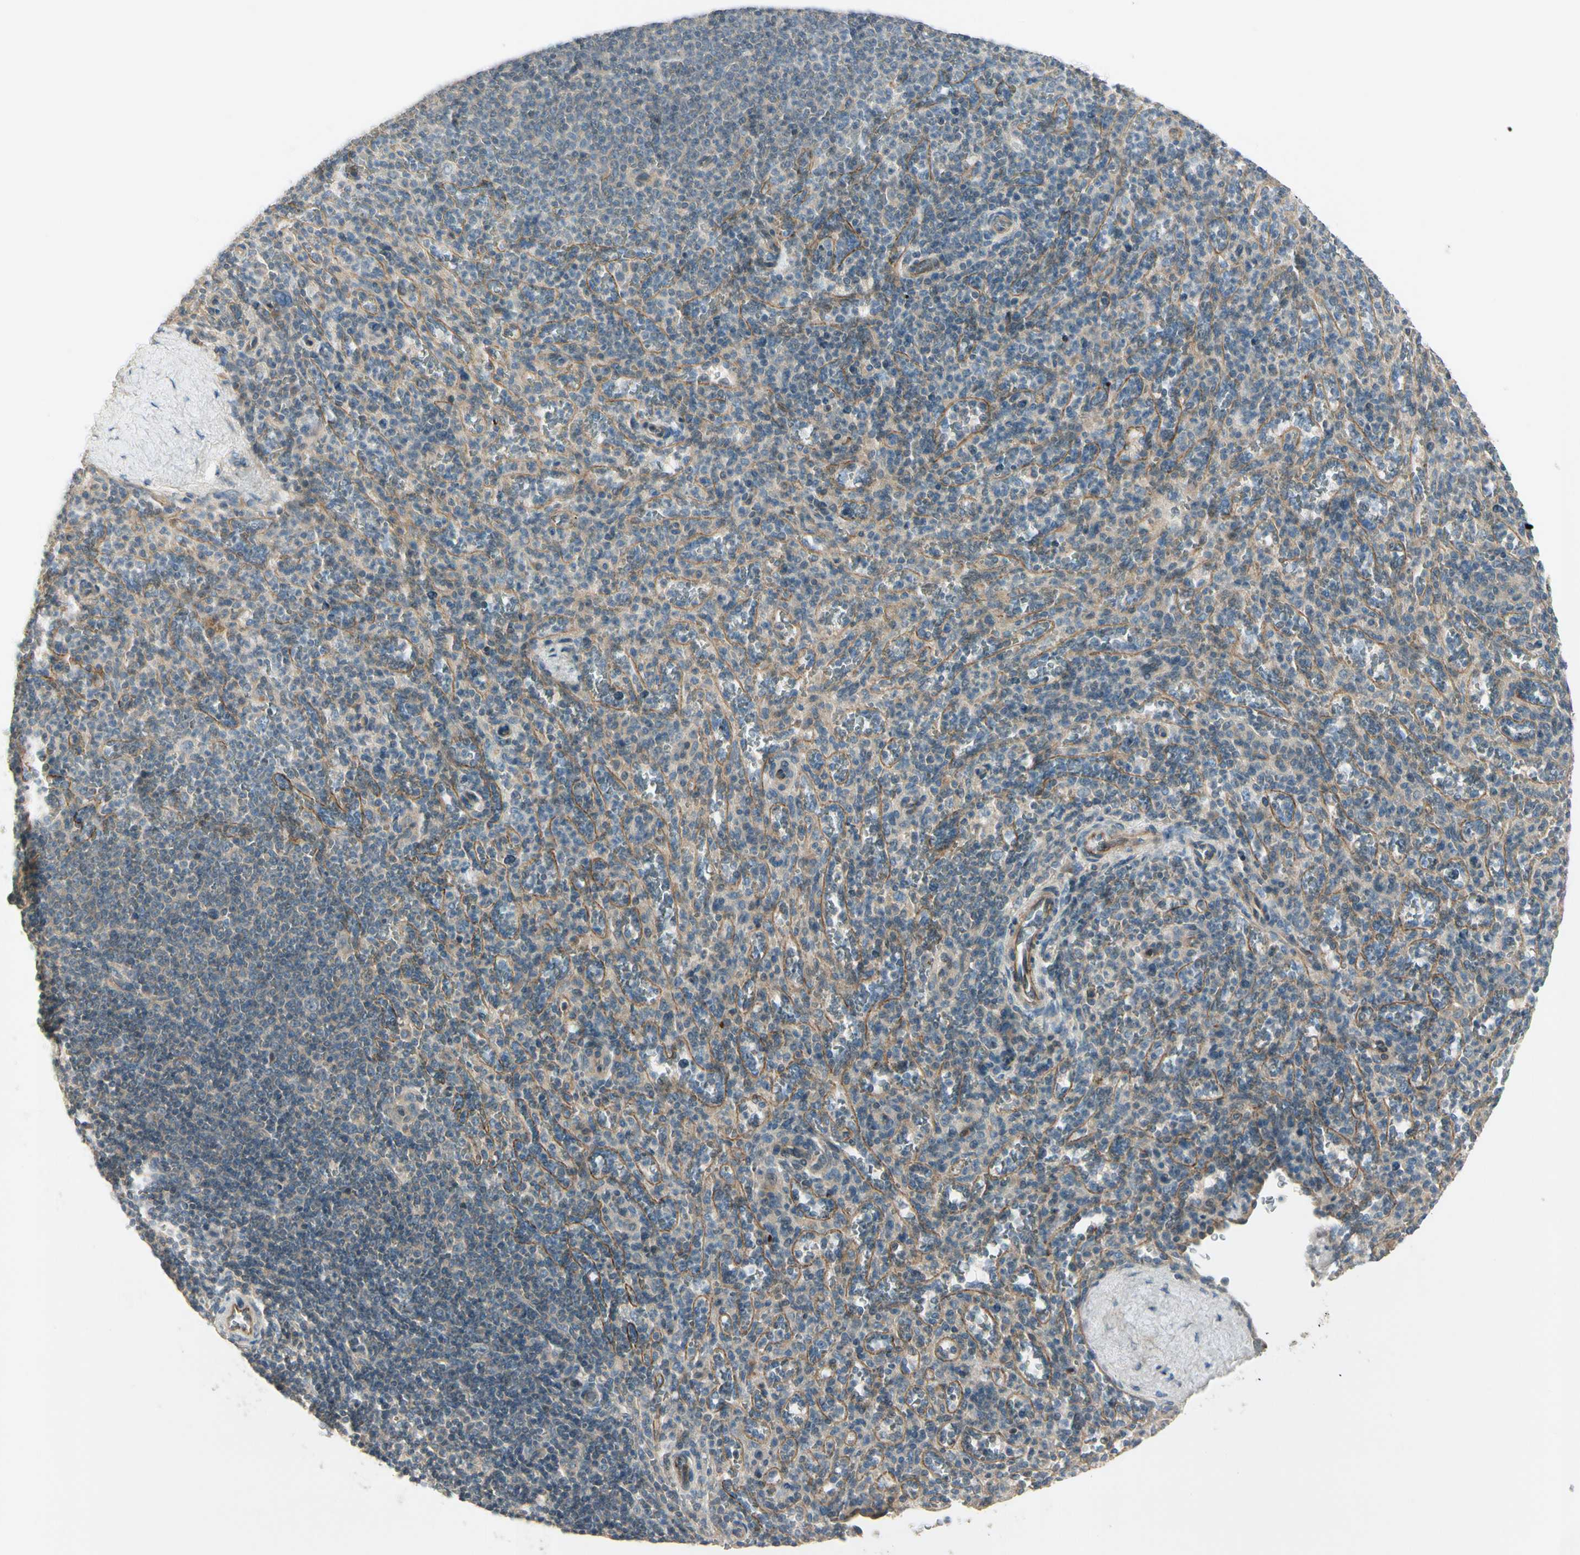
{"staining": {"intensity": "moderate", "quantity": "<25%", "location": "cytoplasmic/membranous"}, "tissue": "spleen", "cell_type": "Cells in red pulp", "image_type": "normal", "snomed": [{"axis": "morphology", "description": "Normal tissue, NOS"}, {"axis": "topography", "description": "Spleen"}], "caption": "Immunohistochemical staining of normal human spleen reveals moderate cytoplasmic/membranous protein expression in approximately <25% of cells in red pulp.", "gene": "PPP3CB", "patient": {"sex": "male", "age": 36}}